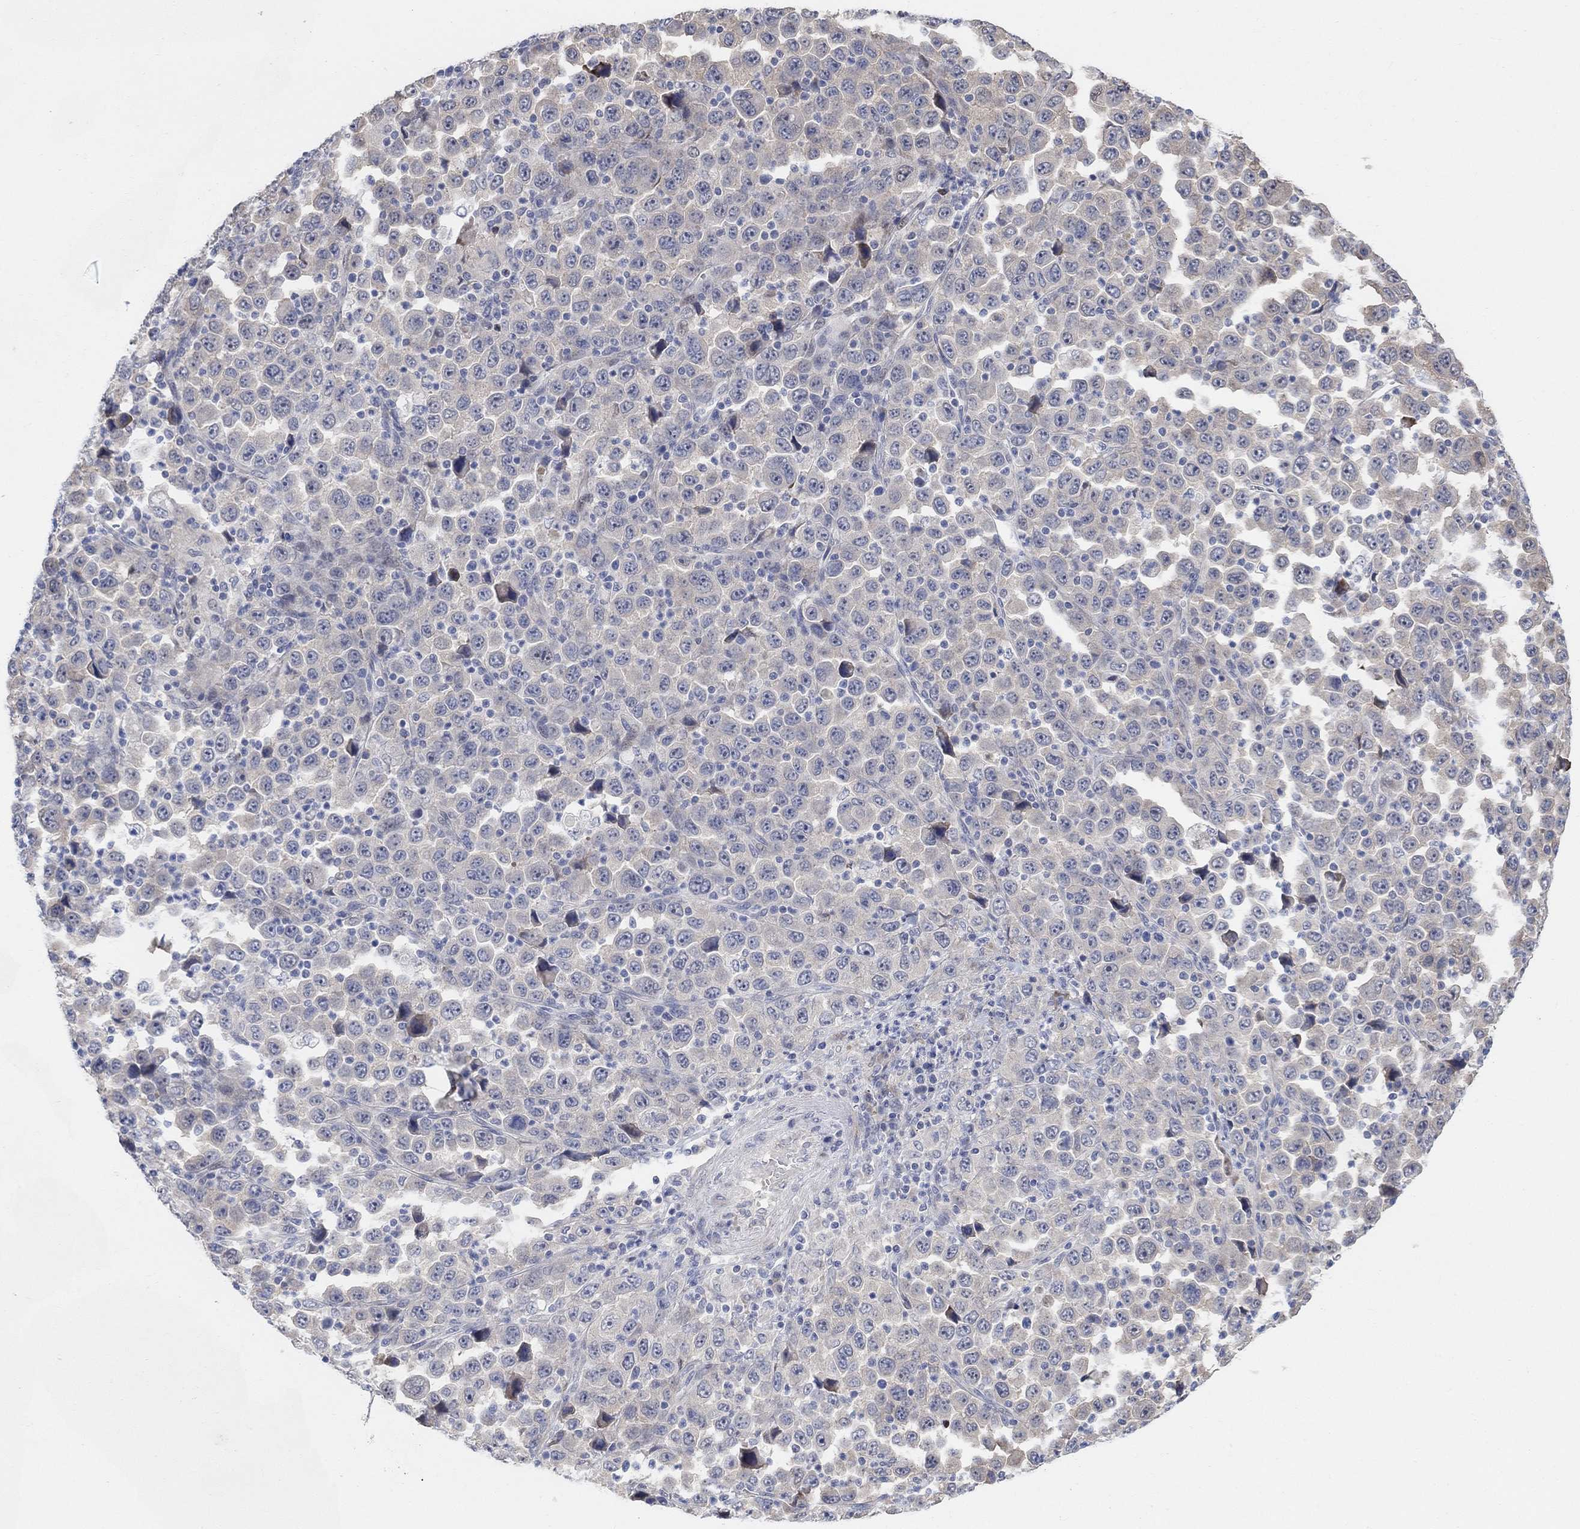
{"staining": {"intensity": "negative", "quantity": "none", "location": "none"}, "tissue": "stomach cancer", "cell_type": "Tumor cells", "image_type": "cancer", "snomed": [{"axis": "morphology", "description": "Normal tissue, NOS"}, {"axis": "morphology", "description": "Adenocarcinoma, NOS"}, {"axis": "topography", "description": "Stomach, upper"}, {"axis": "topography", "description": "Stomach"}], "caption": "High magnification brightfield microscopy of stomach adenocarcinoma stained with DAB (brown) and counterstained with hematoxylin (blue): tumor cells show no significant staining. (Stains: DAB immunohistochemistry (IHC) with hematoxylin counter stain, Microscopy: brightfield microscopy at high magnification).", "gene": "CNTF", "patient": {"sex": "male", "age": 59}}